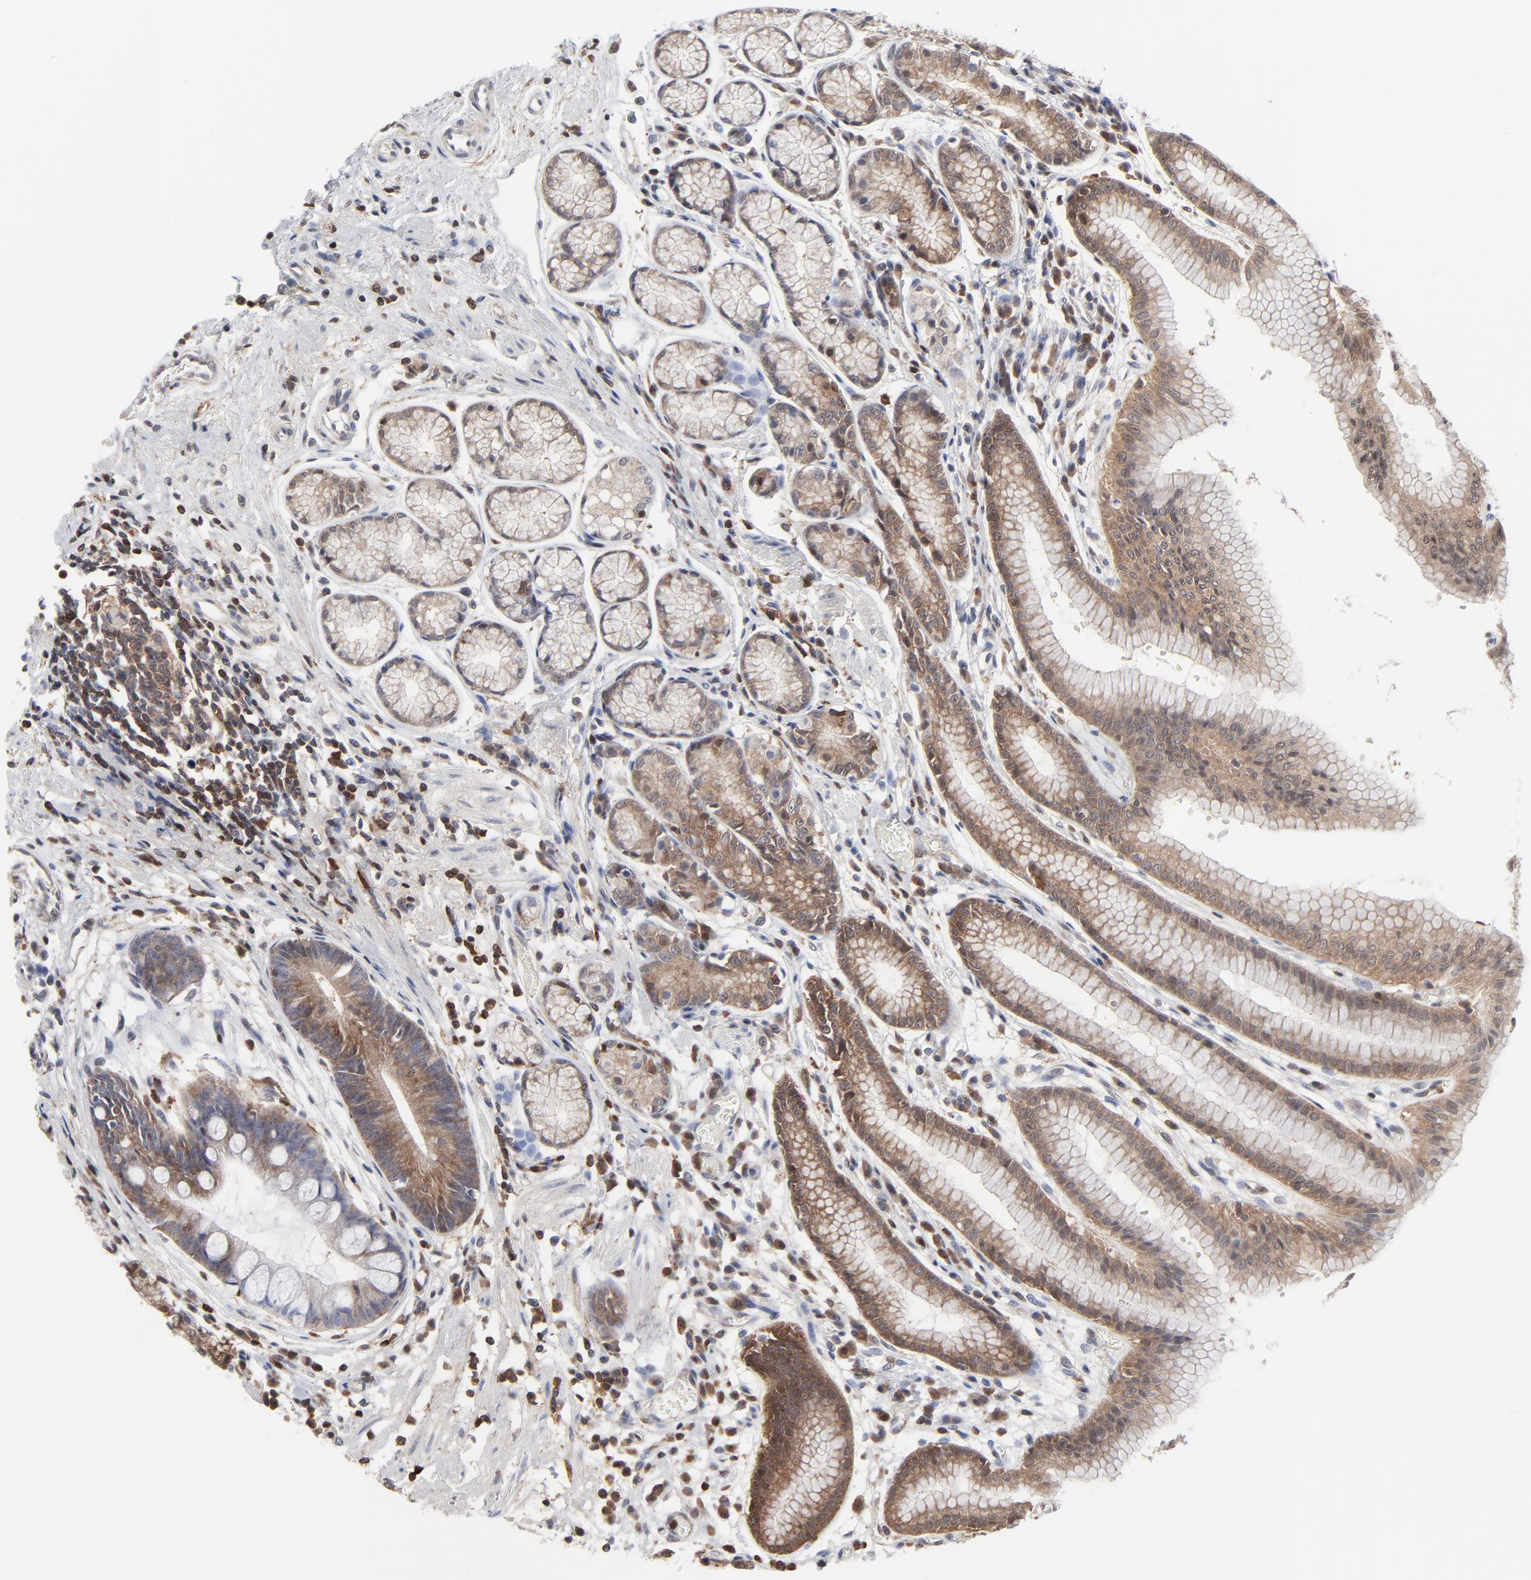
{"staining": {"intensity": "moderate", "quantity": ">75%", "location": "cytoplasmic/membranous"}, "tissue": "stomach", "cell_type": "Glandular cells", "image_type": "normal", "snomed": [{"axis": "morphology", "description": "Normal tissue, NOS"}, {"axis": "morphology", "description": "Inflammation, NOS"}, {"axis": "topography", "description": "Stomach, lower"}], "caption": "Immunohistochemical staining of normal stomach demonstrates >75% levels of moderate cytoplasmic/membranous protein positivity in about >75% of glandular cells.", "gene": "MAP2K1", "patient": {"sex": "male", "age": 59}}